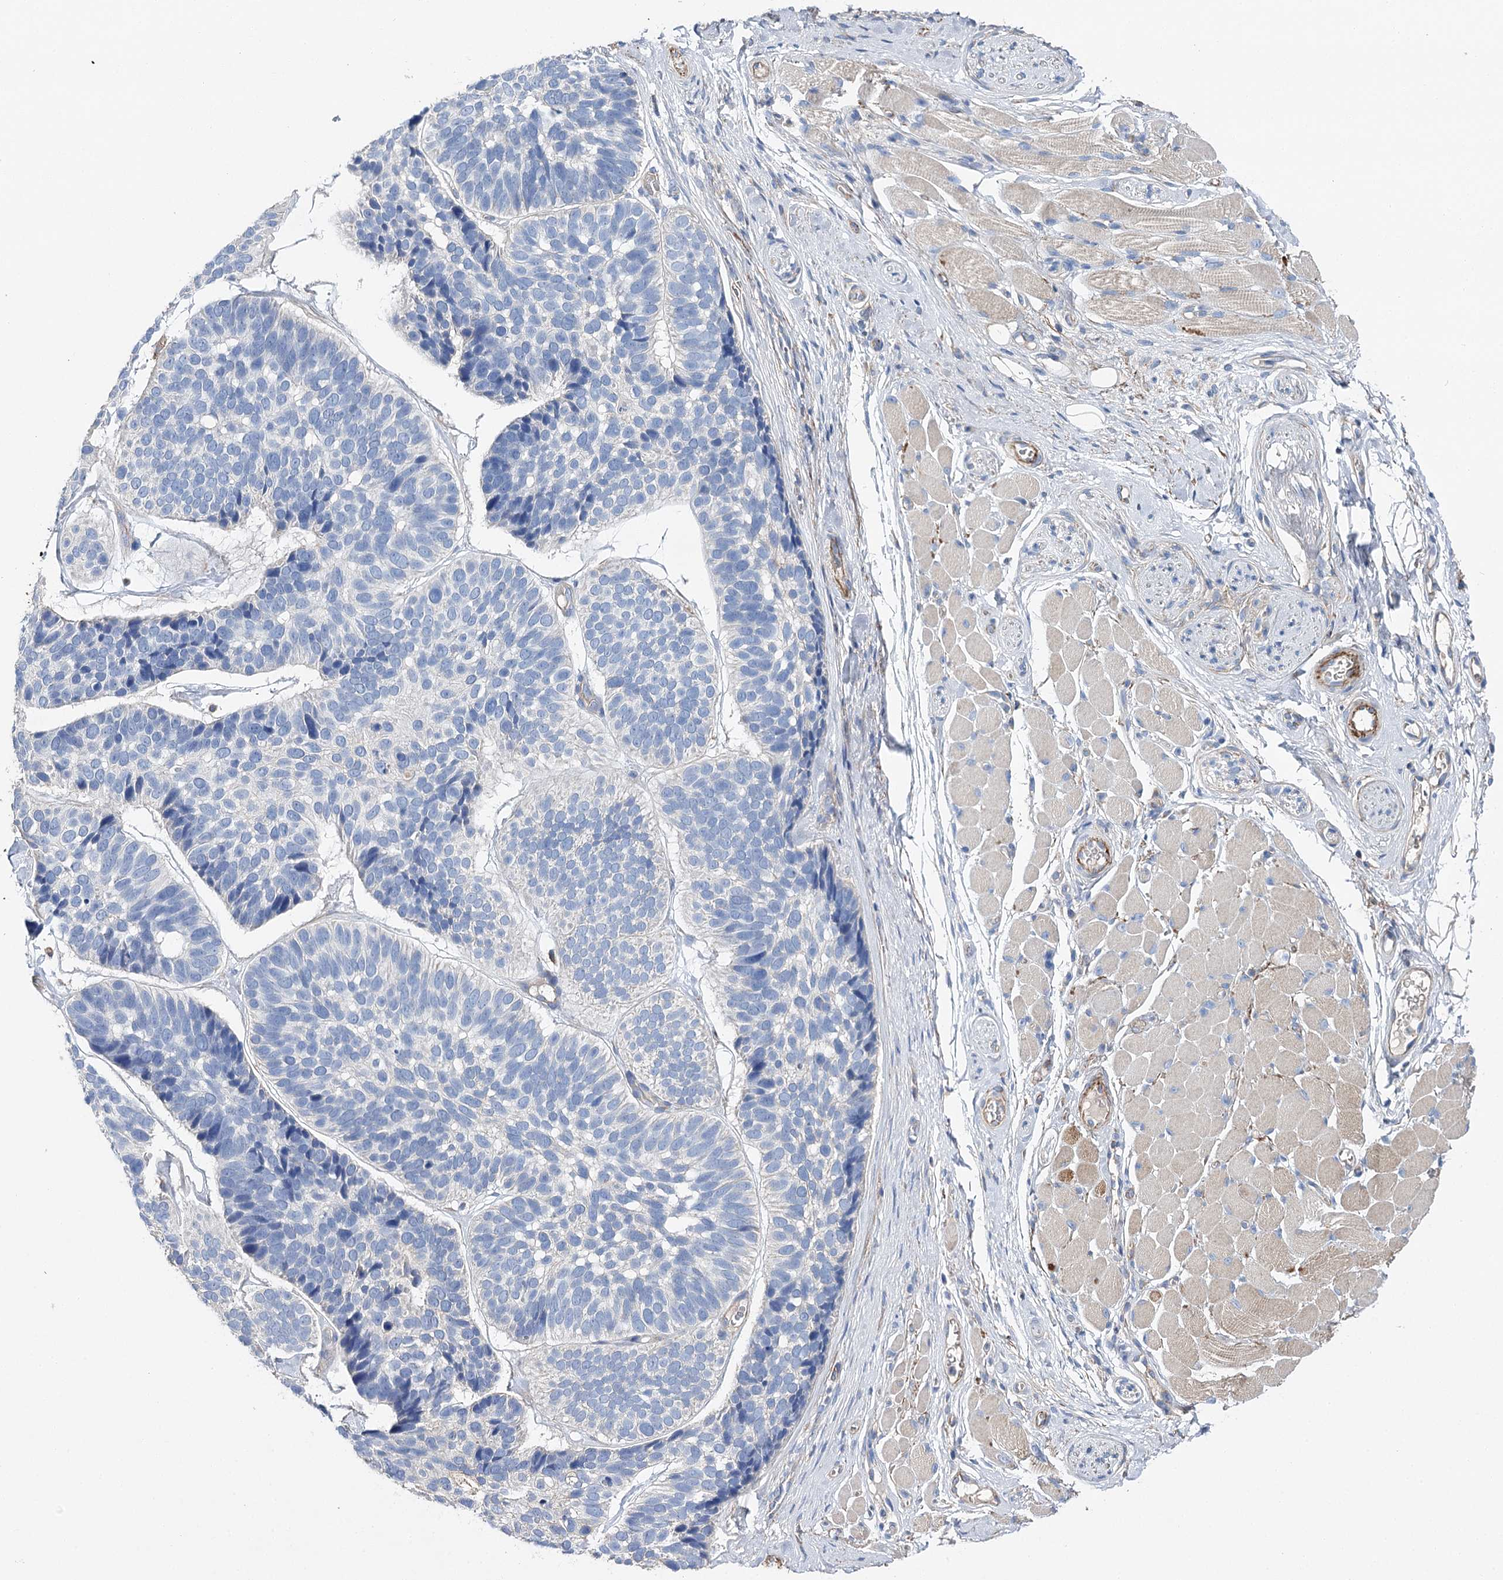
{"staining": {"intensity": "negative", "quantity": "none", "location": "none"}, "tissue": "skin cancer", "cell_type": "Tumor cells", "image_type": "cancer", "snomed": [{"axis": "morphology", "description": "Basal cell carcinoma"}, {"axis": "topography", "description": "Skin"}], "caption": "This is an IHC photomicrograph of human basal cell carcinoma (skin). There is no expression in tumor cells.", "gene": "EPYC", "patient": {"sex": "male", "age": 62}}